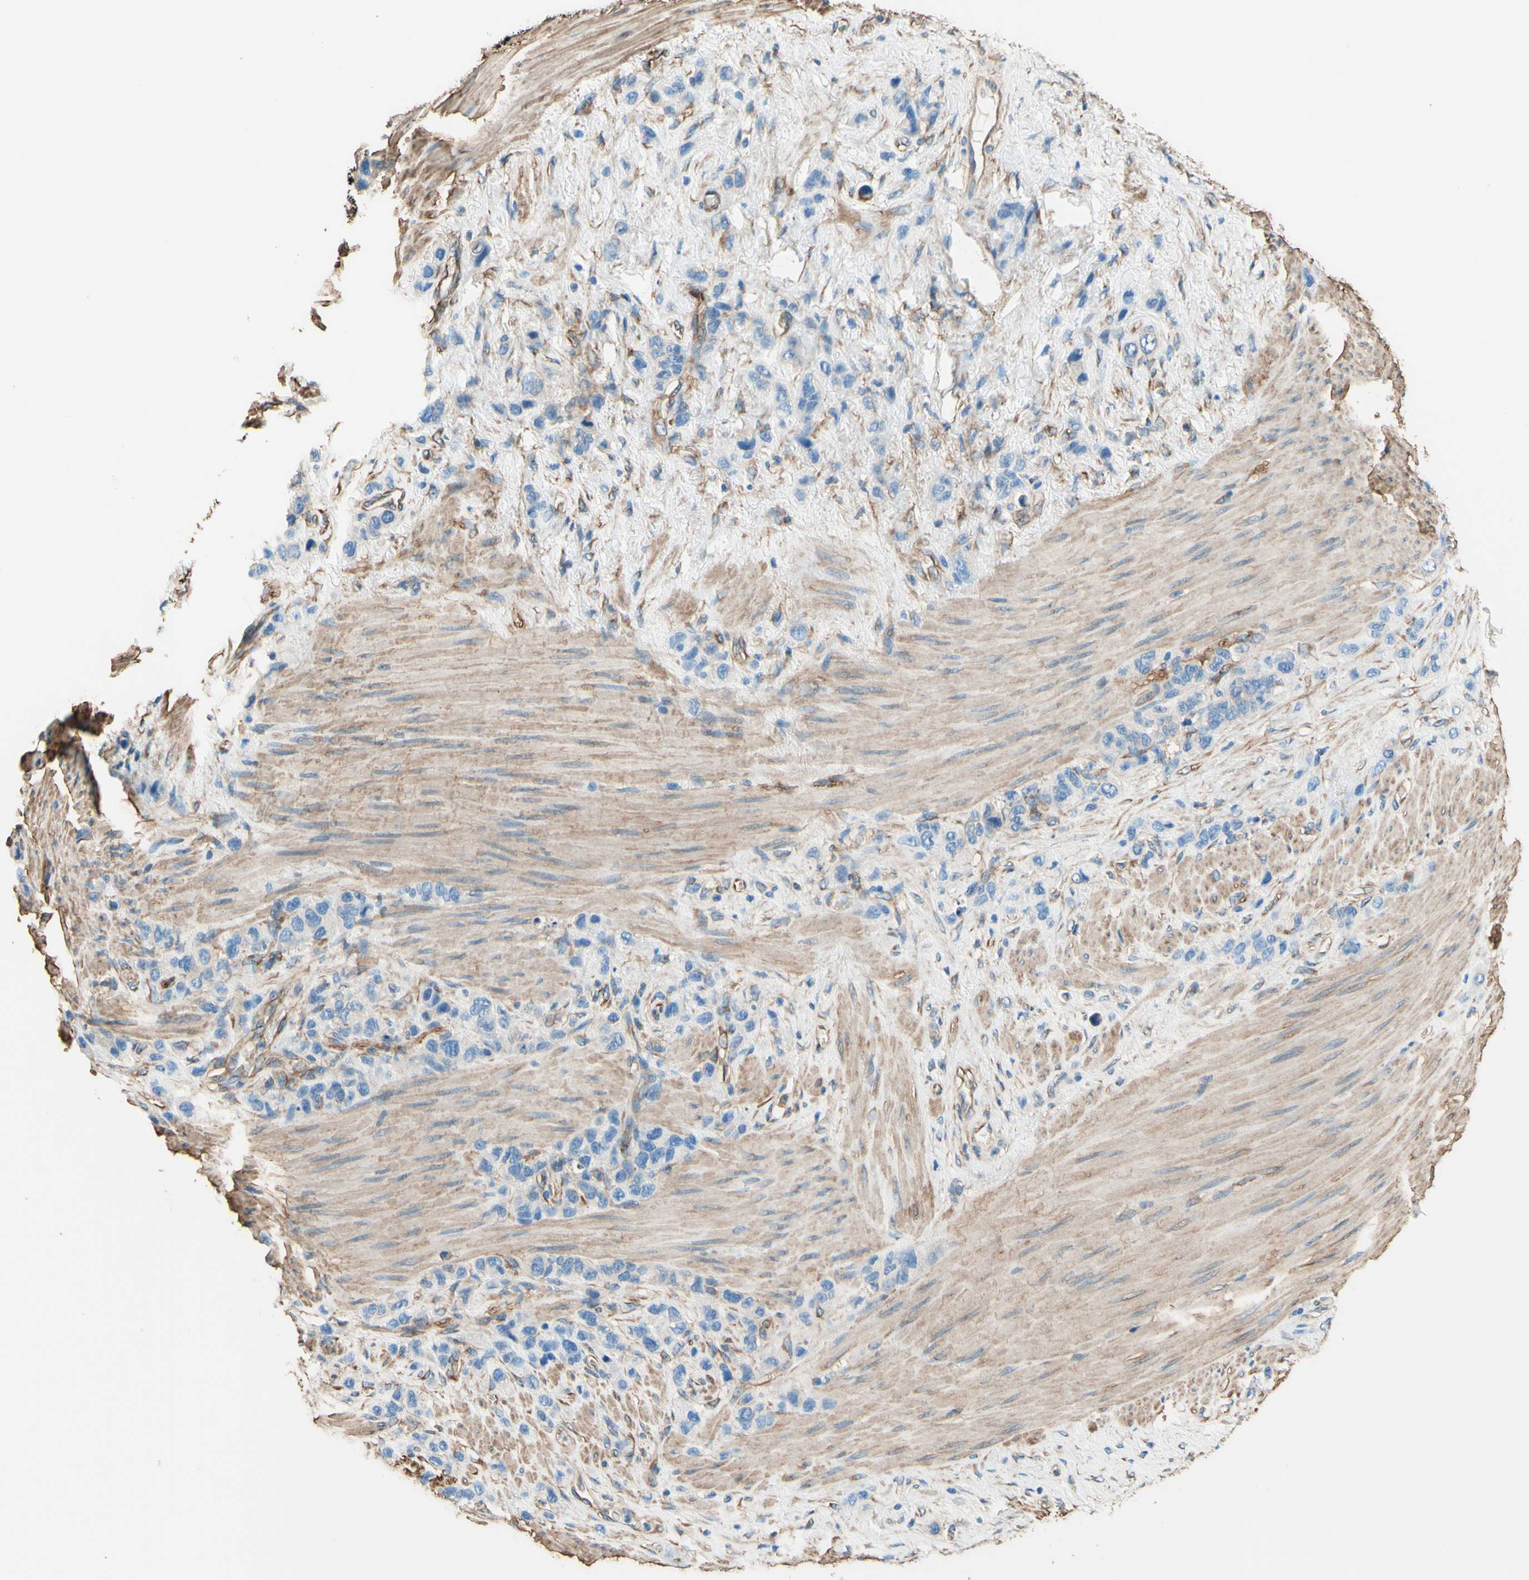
{"staining": {"intensity": "negative", "quantity": "none", "location": "none"}, "tissue": "stomach cancer", "cell_type": "Tumor cells", "image_type": "cancer", "snomed": [{"axis": "morphology", "description": "Adenocarcinoma, NOS"}, {"axis": "morphology", "description": "Adenocarcinoma, High grade"}, {"axis": "topography", "description": "Stomach, upper"}, {"axis": "topography", "description": "Stomach, lower"}], "caption": "Stomach cancer (high-grade adenocarcinoma) stained for a protein using IHC displays no positivity tumor cells.", "gene": "DPYSL3", "patient": {"sex": "female", "age": 65}}